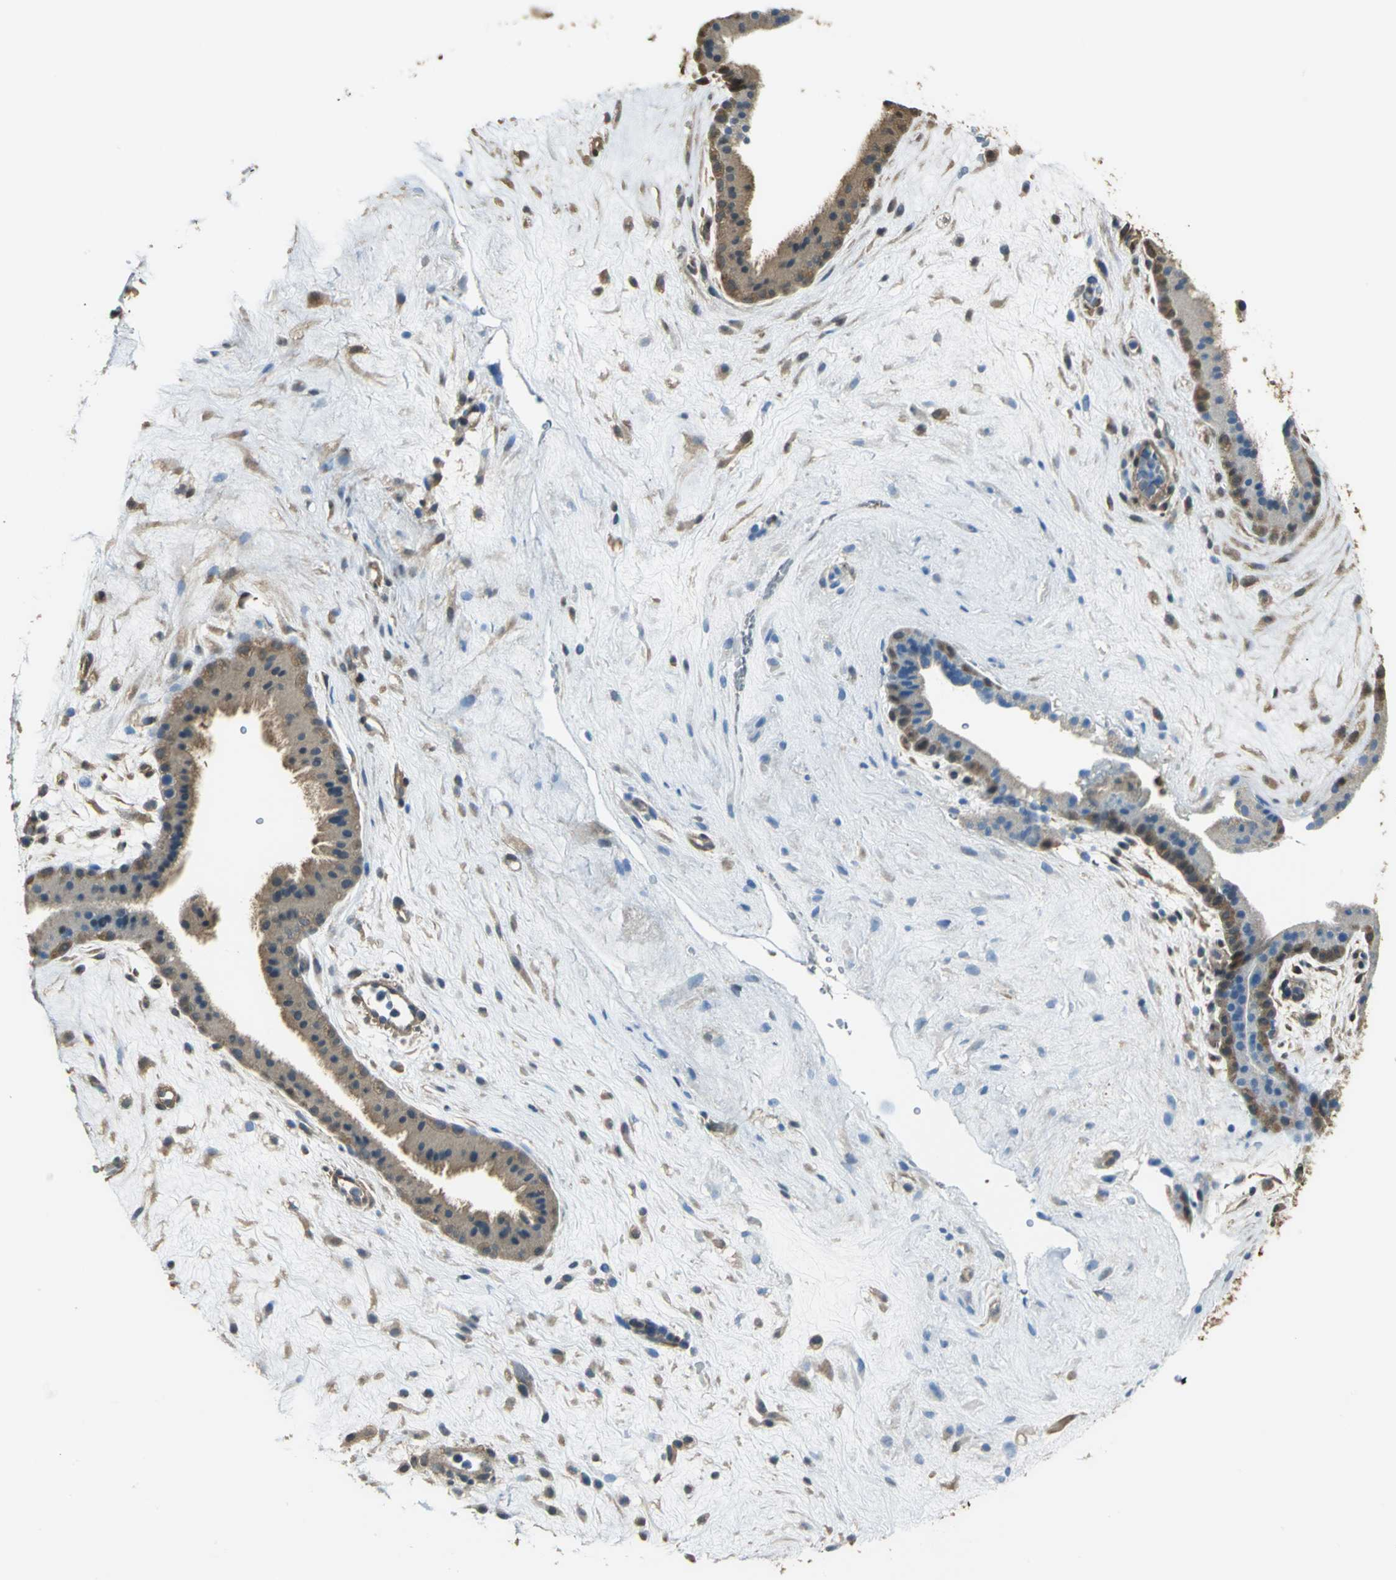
{"staining": {"intensity": "moderate", "quantity": ">75%", "location": "cytoplasmic/membranous"}, "tissue": "placenta", "cell_type": "Decidual cells", "image_type": "normal", "snomed": [{"axis": "morphology", "description": "Normal tissue, NOS"}, {"axis": "topography", "description": "Placenta"}], "caption": "Decidual cells demonstrate medium levels of moderate cytoplasmic/membranous positivity in about >75% of cells in unremarkable human placenta.", "gene": "PARK7", "patient": {"sex": "female", "age": 19}}